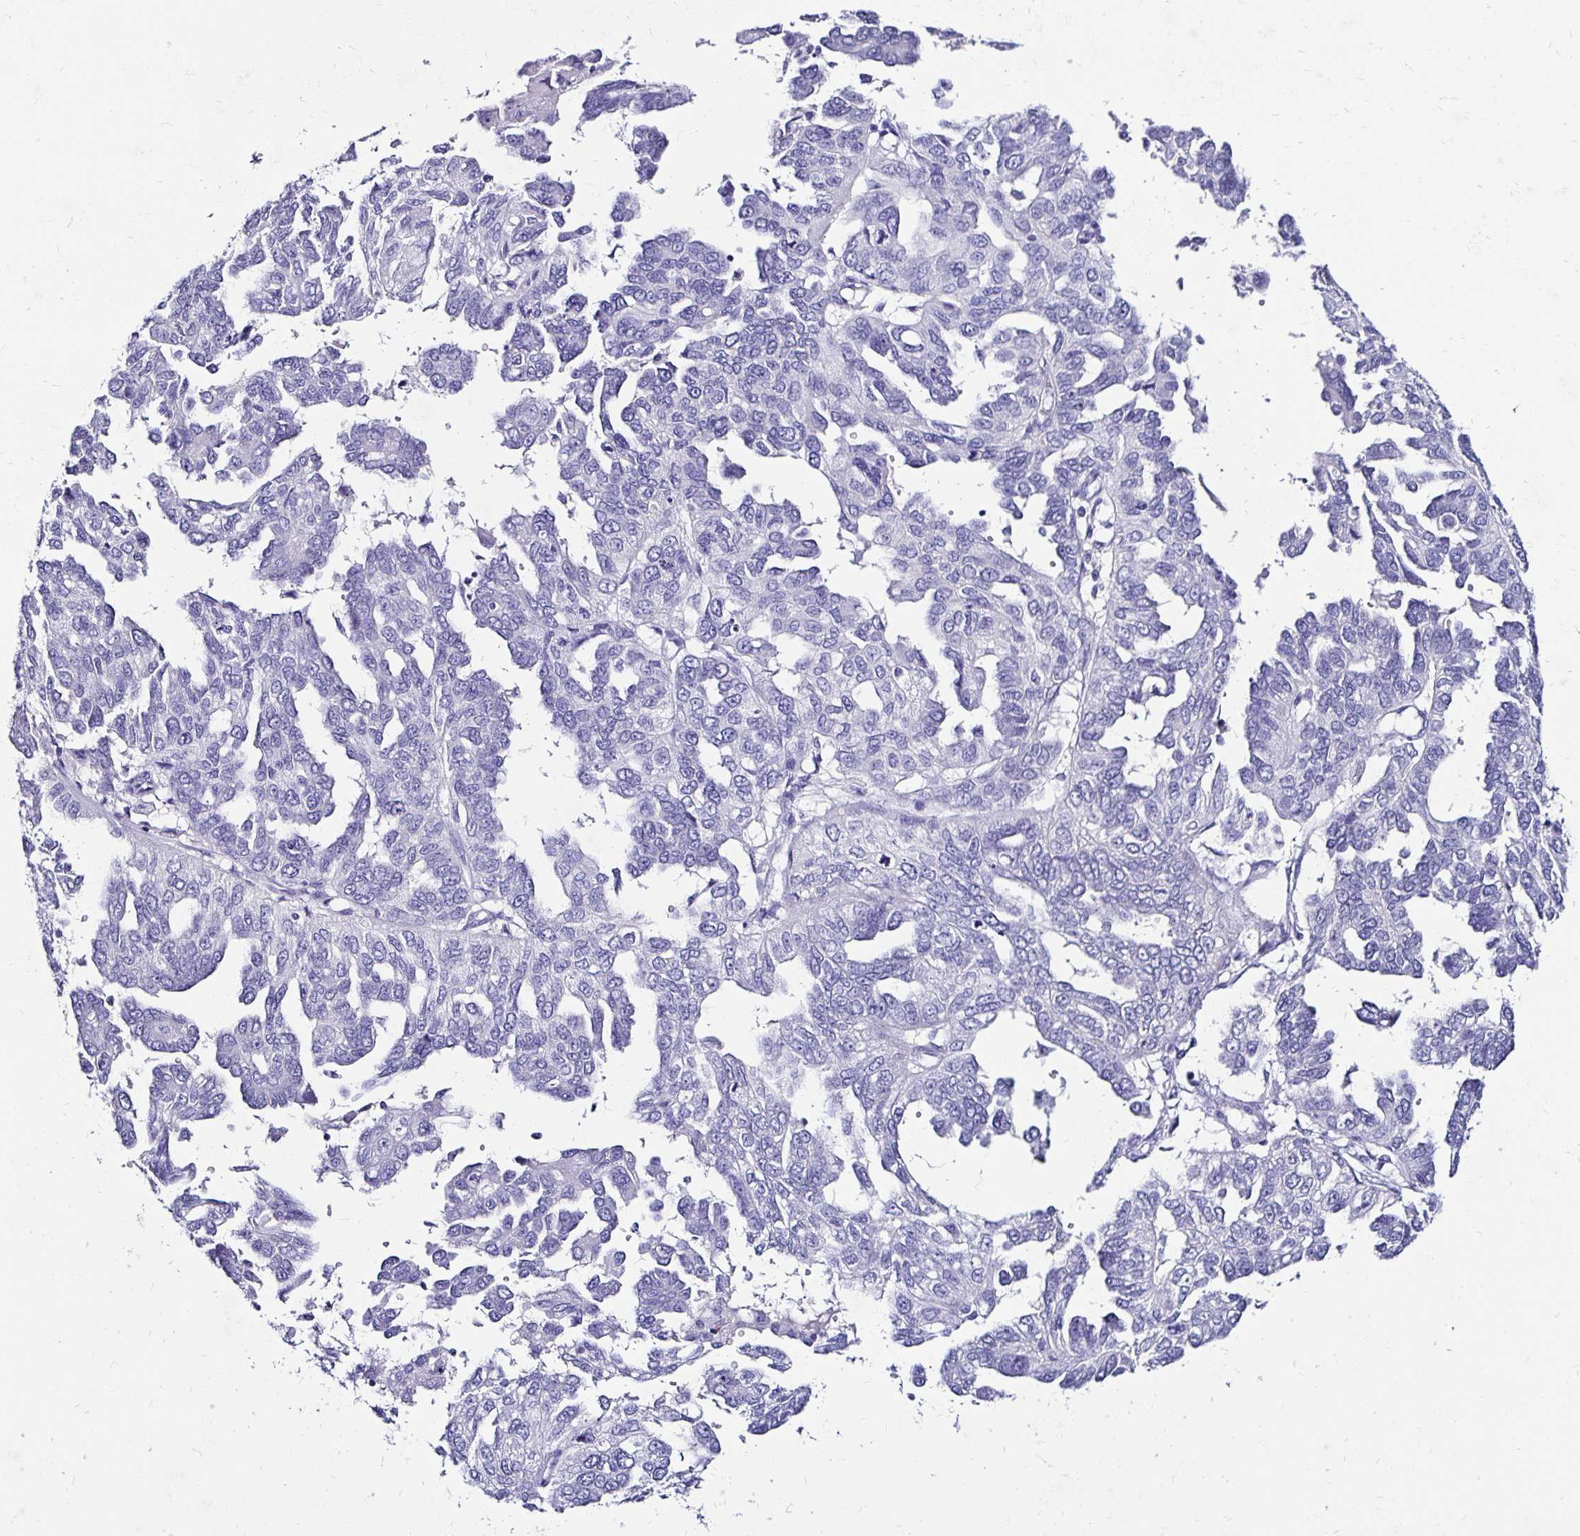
{"staining": {"intensity": "negative", "quantity": "none", "location": "none"}, "tissue": "ovarian cancer", "cell_type": "Tumor cells", "image_type": "cancer", "snomed": [{"axis": "morphology", "description": "Cystadenocarcinoma, serous, NOS"}, {"axis": "topography", "description": "Ovary"}], "caption": "Image shows no significant protein staining in tumor cells of ovarian cancer (serous cystadenocarcinoma).", "gene": "KCNT1", "patient": {"sex": "female", "age": 53}}